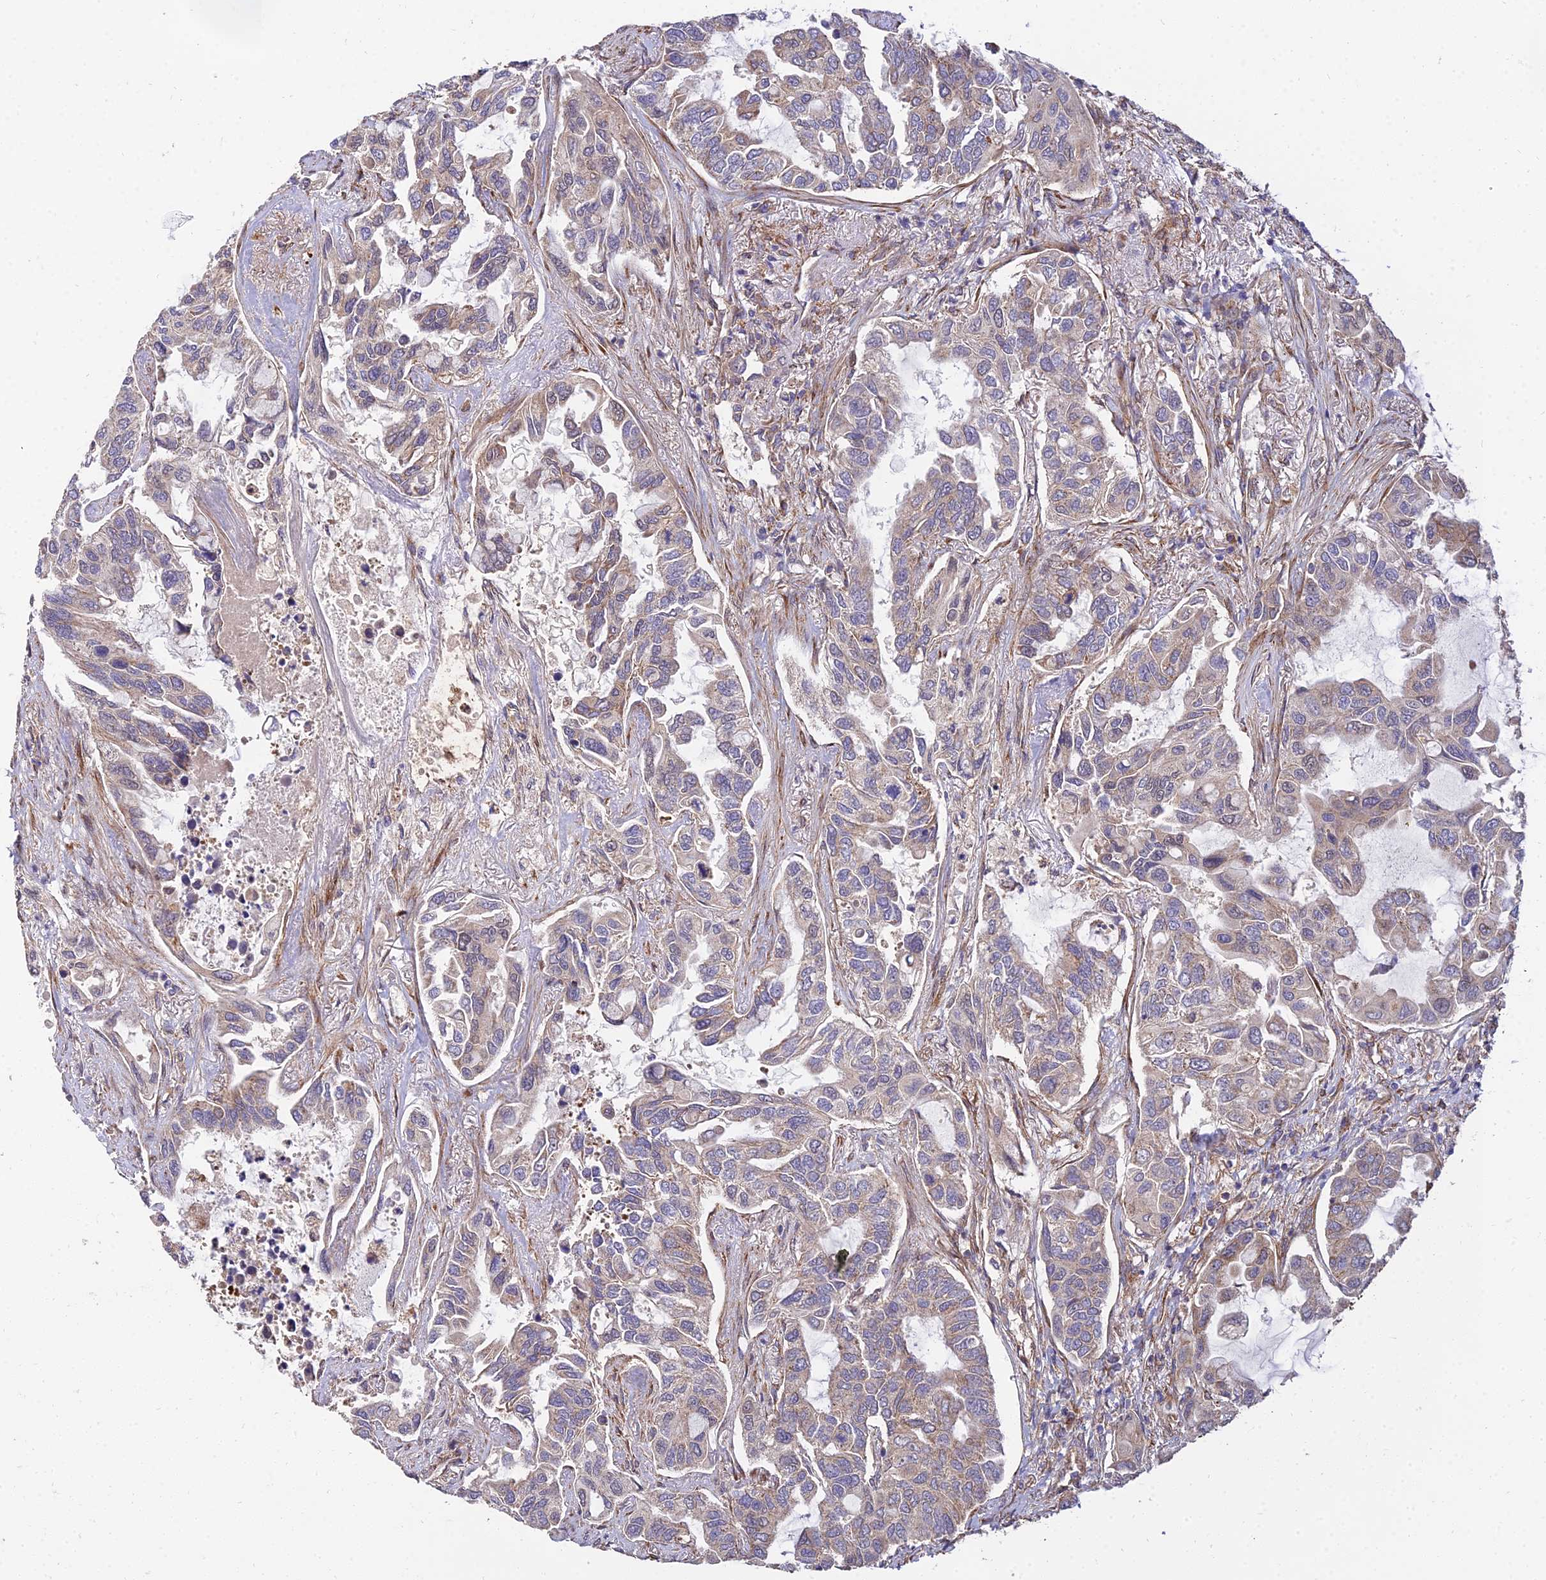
{"staining": {"intensity": "moderate", "quantity": ">75%", "location": "cytoplasmic/membranous"}, "tissue": "lung cancer", "cell_type": "Tumor cells", "image_type": "cancer", "snomed": [{"axis": "morphology", "description": "Adenocarcinoma, NOS"}, {"axis": "topography", "description": "Lung"}], "caption": "Approximately >75% of tumor cells in lung adenocarcinoma show moderate cytoplasmic/membranous protein positivity as visualized by brown immunohistochemical staining.", "gene": "ARL8B", "patient": {"sex": "male", "age": 64}}